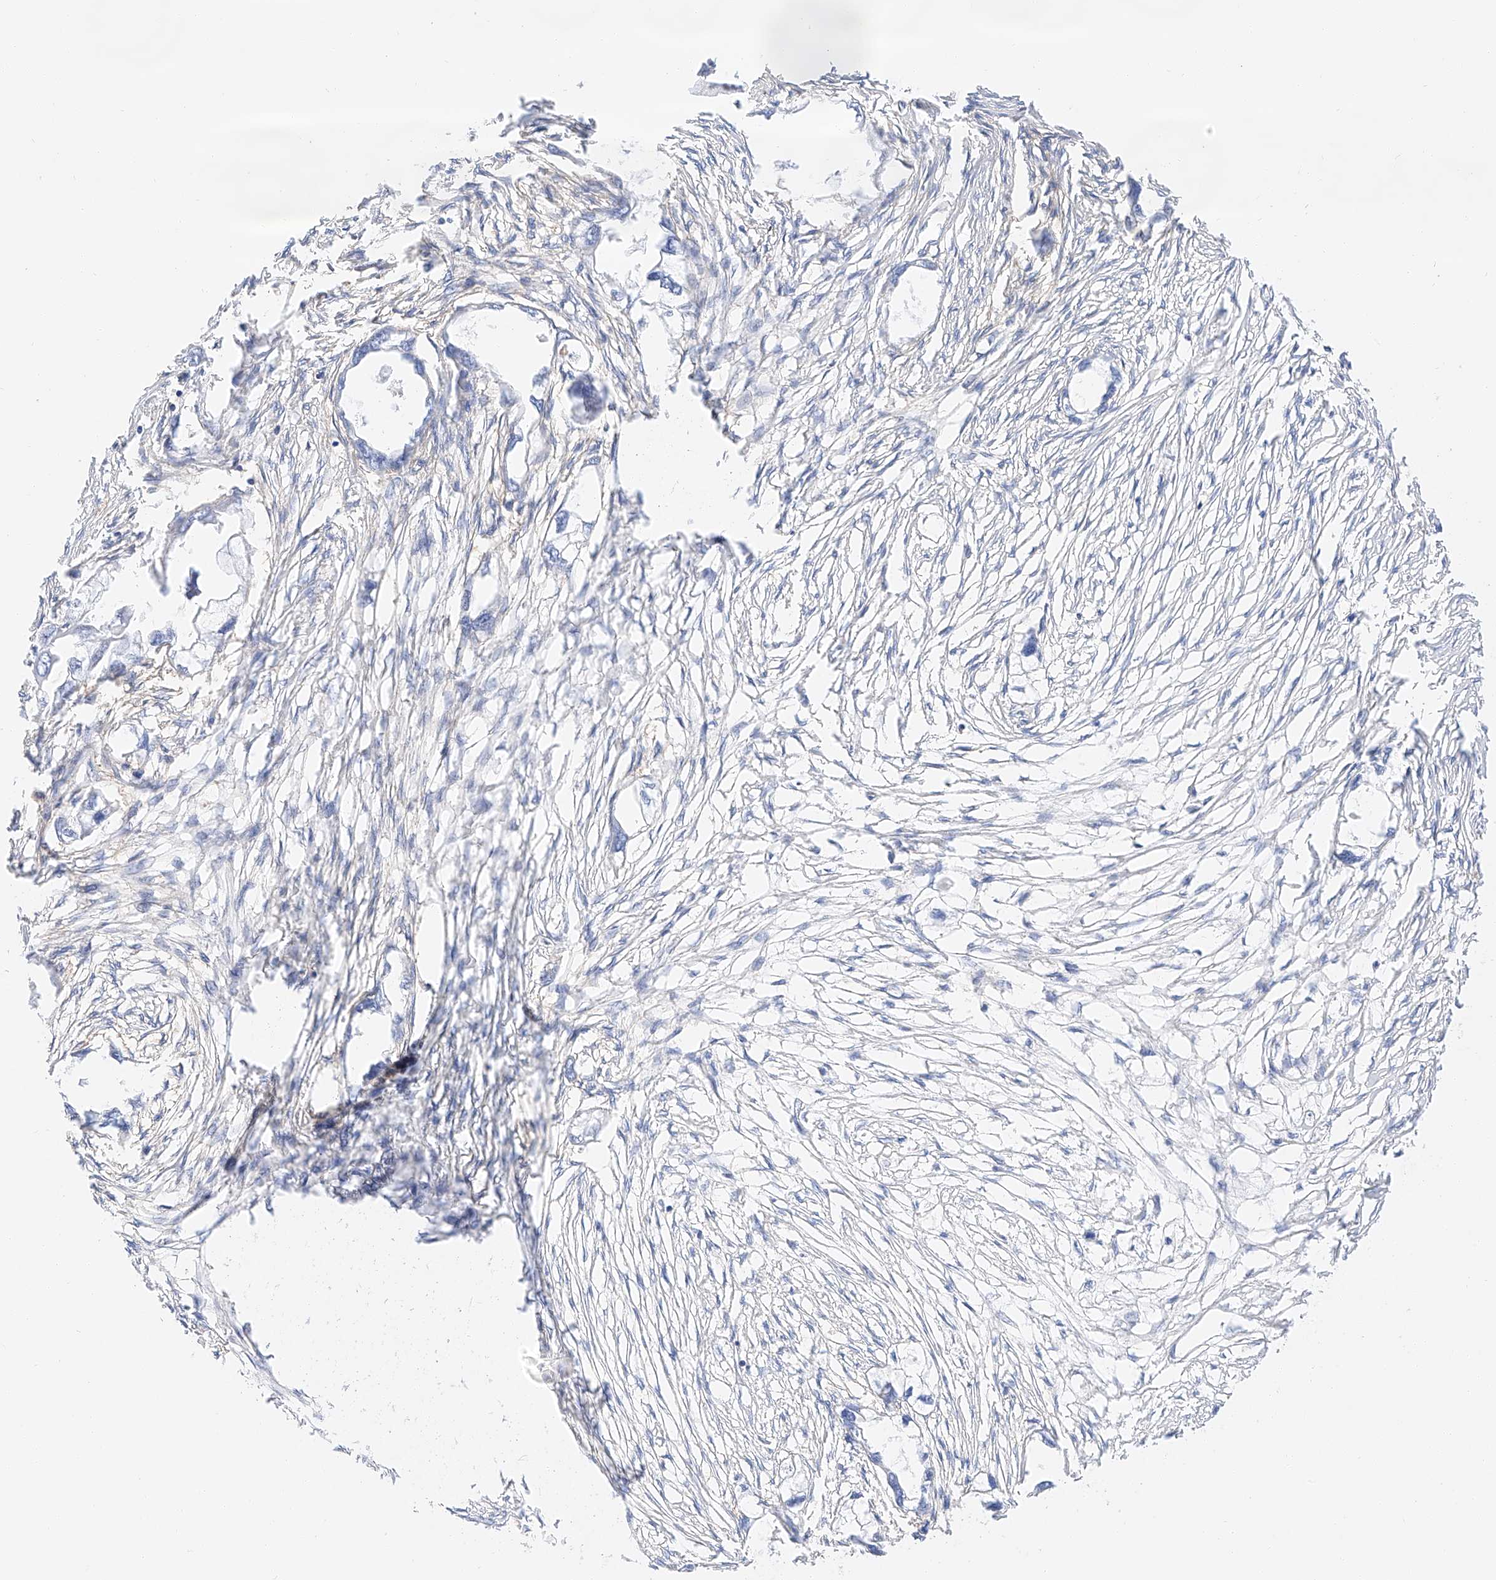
{"staining": {"intensity": "negative", "quantity": "none", "location": "none"}, "tissue": "endometrial cancer", "cell_type": "Tumor cells", "image_type": "cancer", "snomed": [{"axis": "morphology", "description": "Adenocarcinoma, NOS"}, {"axis": "morphology", "description": "Adenocarcinoma, metastatic, NOS"}, {"axis": "topography", "description": "Adipose tissue"}, {"axis": "topography", "description": "Endometrium"}], "caption": "The histopathology image displays no staining of tumor cells in endometrial adenocarcinoma. Nuclei are stained in blue.", "gene": "HAUS4", "patient": {"sex": "female", "age": 67}}